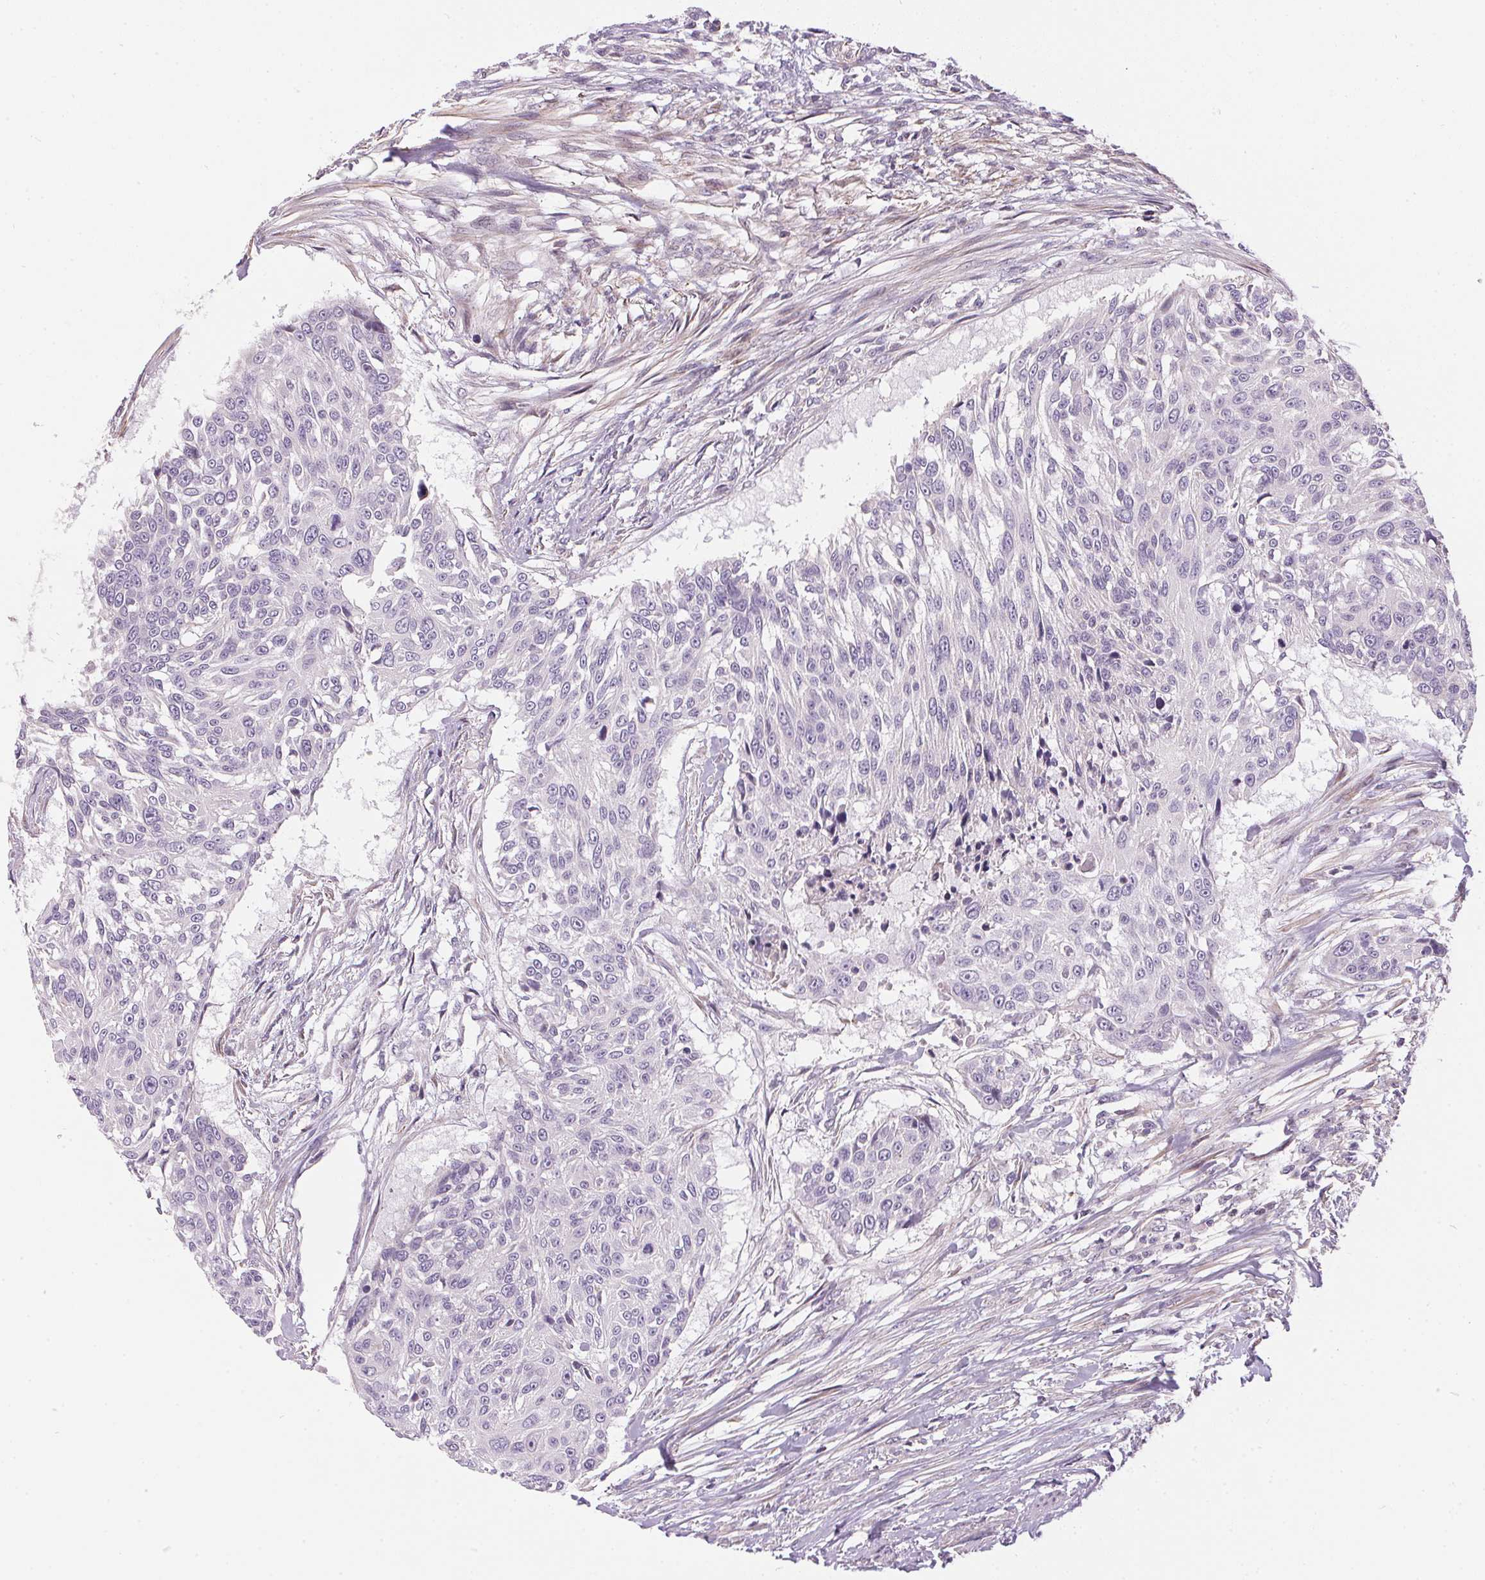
{"staining": {"intensity": "negative", "quantity": "none", "location": "none"}, "tissue": "urothelial cancer", "cell_type": "Tumor cells", "image_type": "cancer", "snomed": [{"axis": "morphology", "description": "Urothelial carcinoma, NOS"}, {"axis": "topography", "description": "Urinary bladder"}], "caption": "Immunohistochemistry (IHC) of urothelial cancer demonstrates no positivity in tumor cells.", "gene": "UNC13B", "patient": {"sex": "male", "age": 55}}